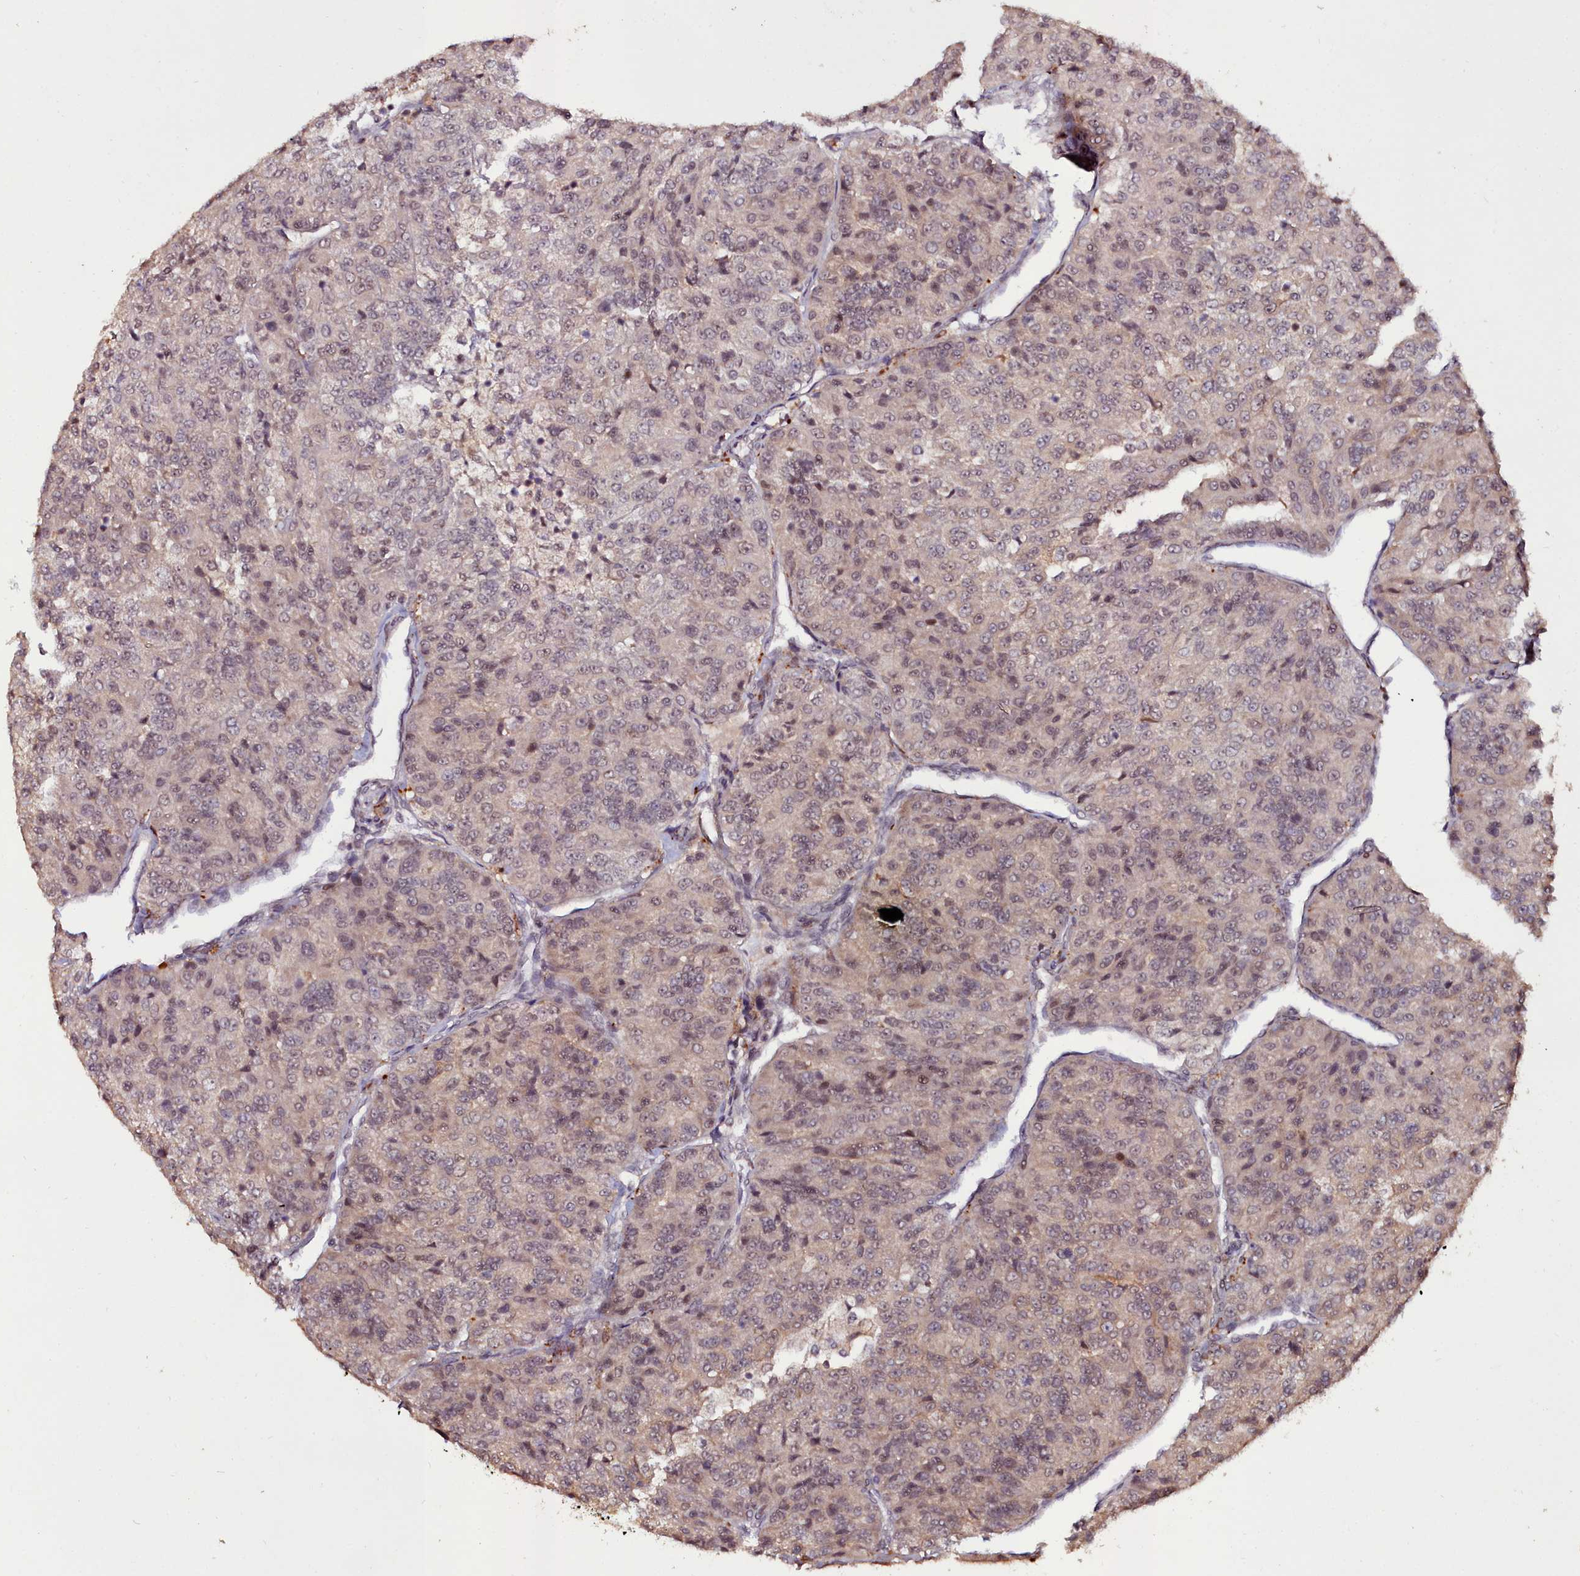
{"staining": {"intensity": "moderate", "quantity": "<25%", "location": "nuclear"}, "tissue": "renal cancer", "cell_type": "Tumor cells", "image_type": "cancer", "snomed": [{"axis": "morphology", "description": "Adenocarcinoma, NOS"}, {"axis": "topography", "description": "Kidney"}], "caption": "Human renal cancer (adenocarcinoma) stained for a protein (brown) reveals moderate nuclear positive staining in about <25% of tumor cells.", "gene": "CXXC1", "patient": {"sex": "female", "age": 63}}